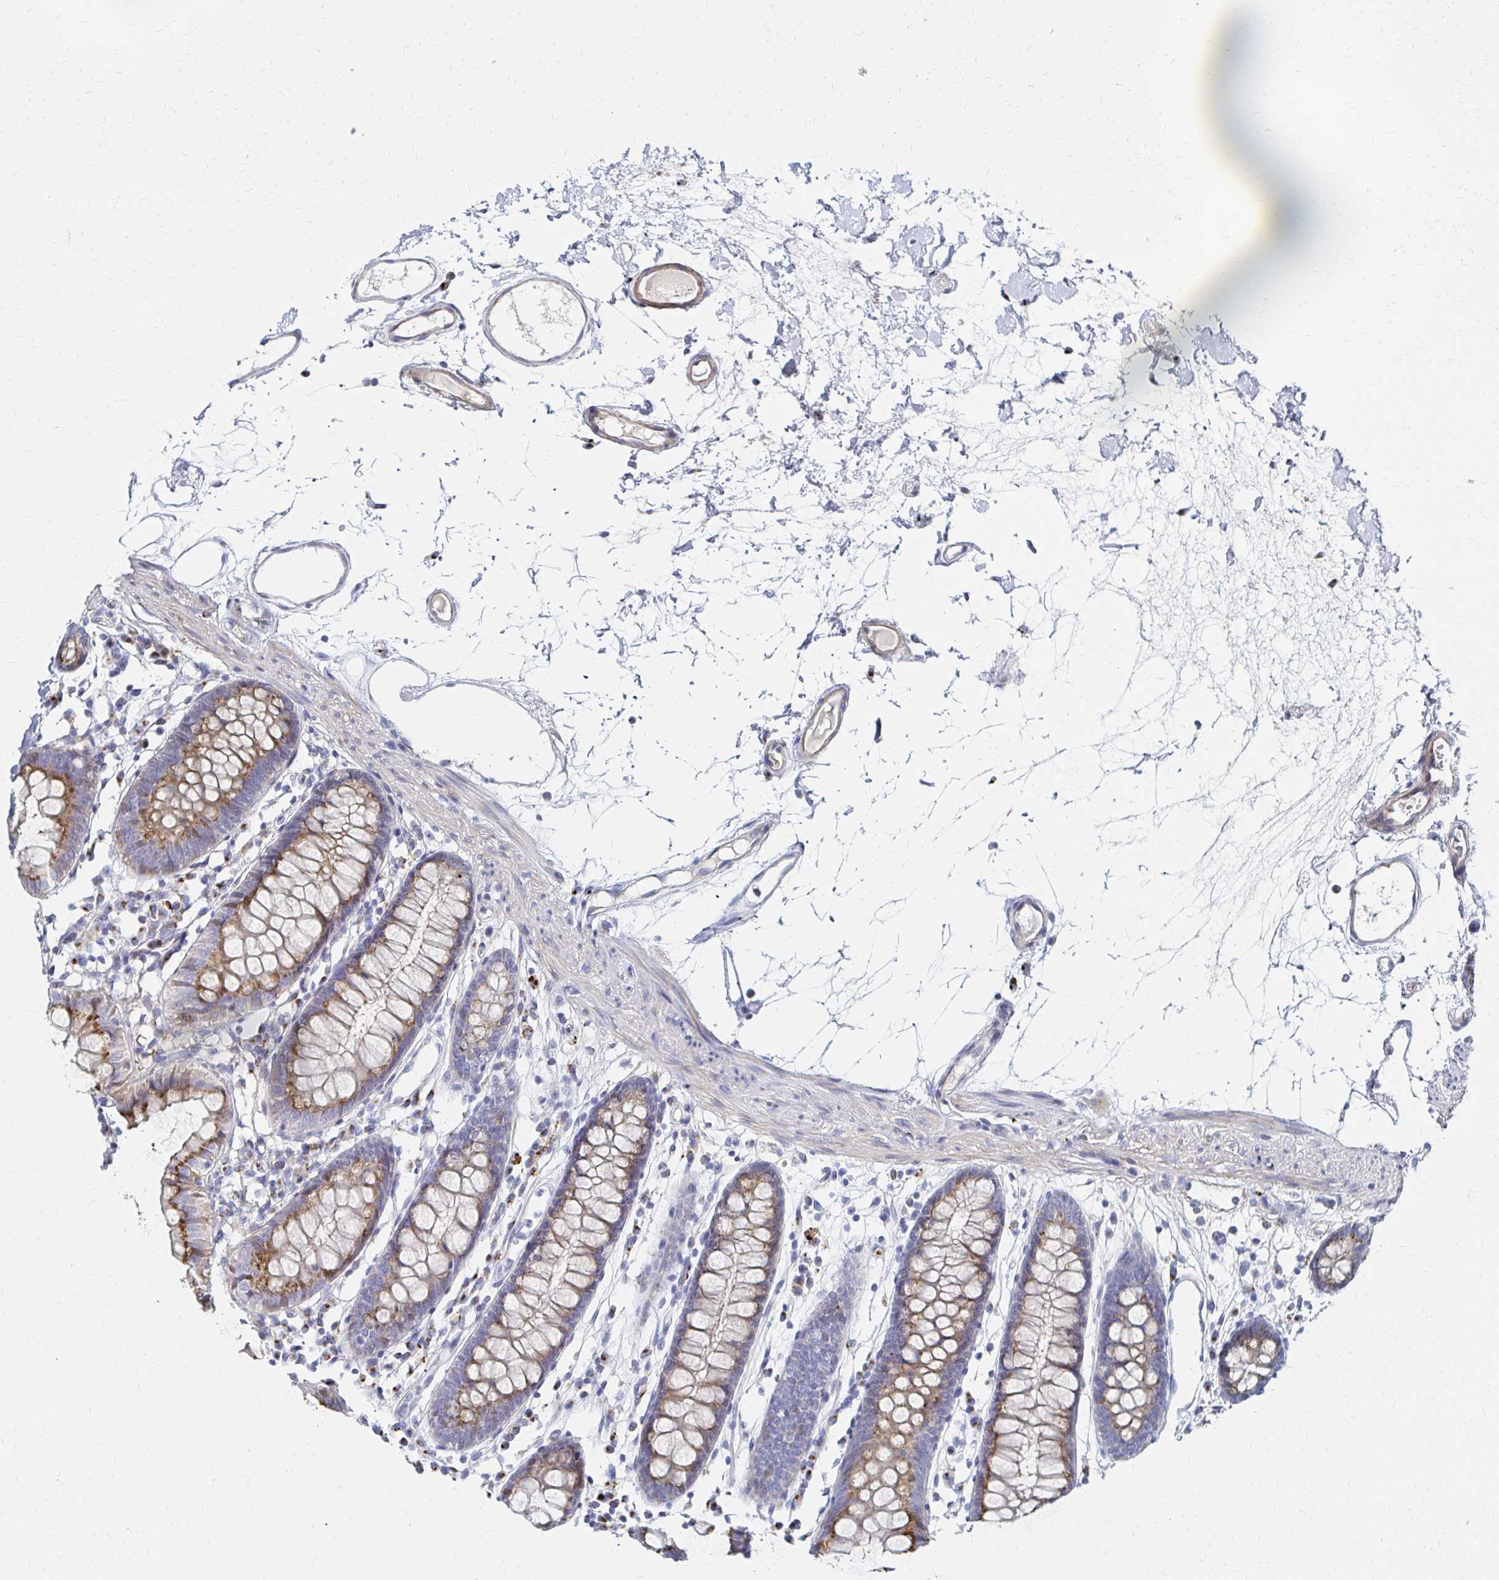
{"staining": {"intensity": "weak", "quantity": "25%-75%", "location": "cytoplasmic/membranous"}, "tissue": "colon", "cell_type": "Endothelial cells", "image_type": "normal", "snomed": [{"axis": "morphology", "description": "Normal tissue, NOS"}, {"axis": "topography", "description": "Colon"}], "caption": "DAB (3,3'-diaminobenzidine) immunohistochemical staining of normal human colon displays weak cytoplasmic/membranous protein staining in approximately 25%-75% of endothelial cells. (brown staining indicates protein expression, while blue staining denotes nuclei).", "gene": "MAN1A1", "patient": {"sex": "female", "age": 84}}